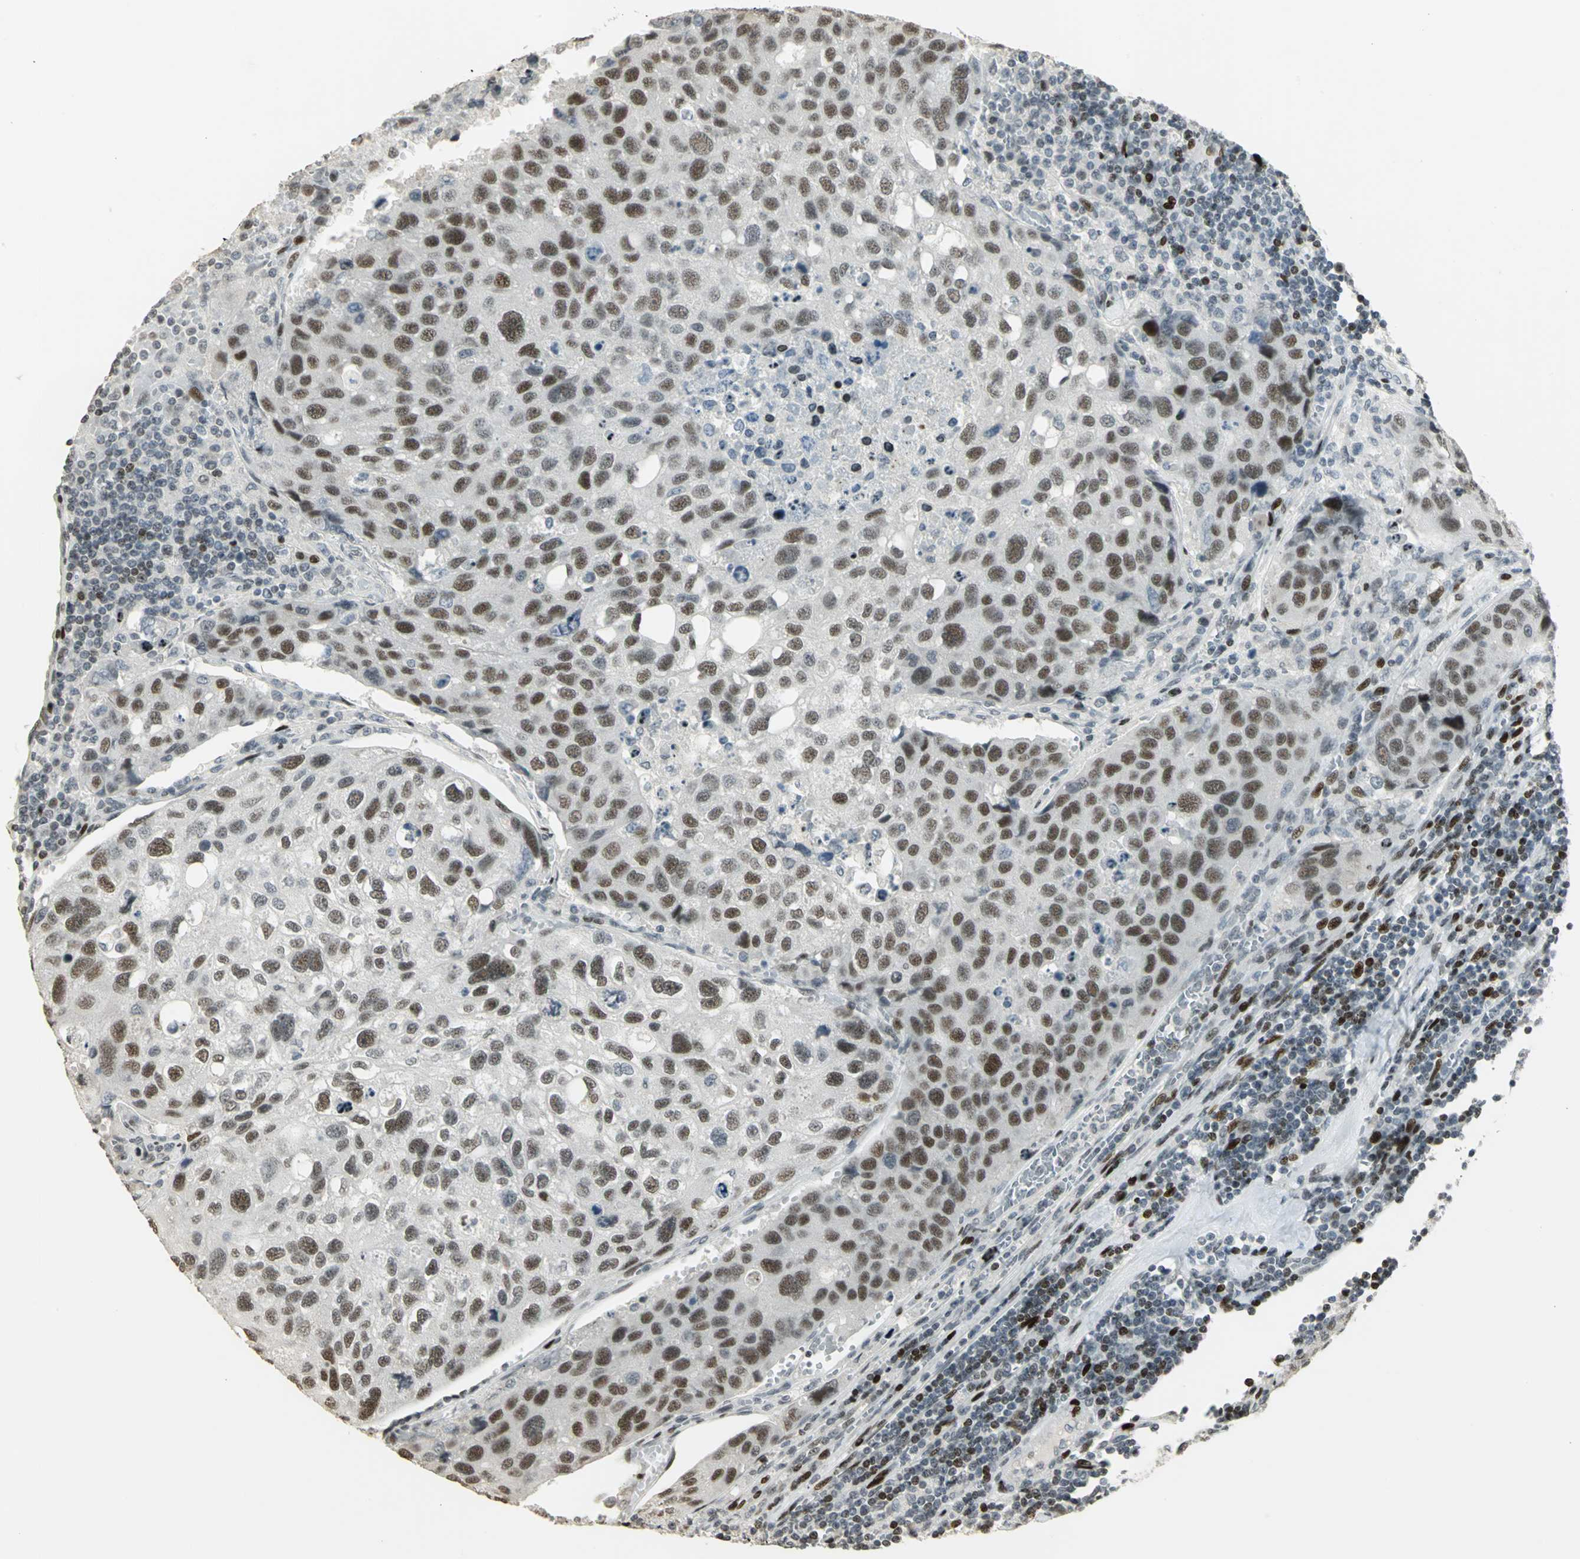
{"staining": {"intensity": "moderate", "quantity": "25%-75%", "location": "nuclear"}, "tissue": "urothelial cancer", "cell_type": "Tumor cells", "image_type": "cancer", "snomed": [{"axis": "morphology", "description": "Urothelial carcinoma, High grade"}, {"axis": "topography", "description": "Lymph node"}, {"axis": "topography", "description": "Urinary bladder"}], "caption": "Urothelial cancer tissue shows moderate nuclear positivity in about 25%-75% of tumor cells", "gene": "KDM1A", "patient": {"sex": "male", "age": 51}}